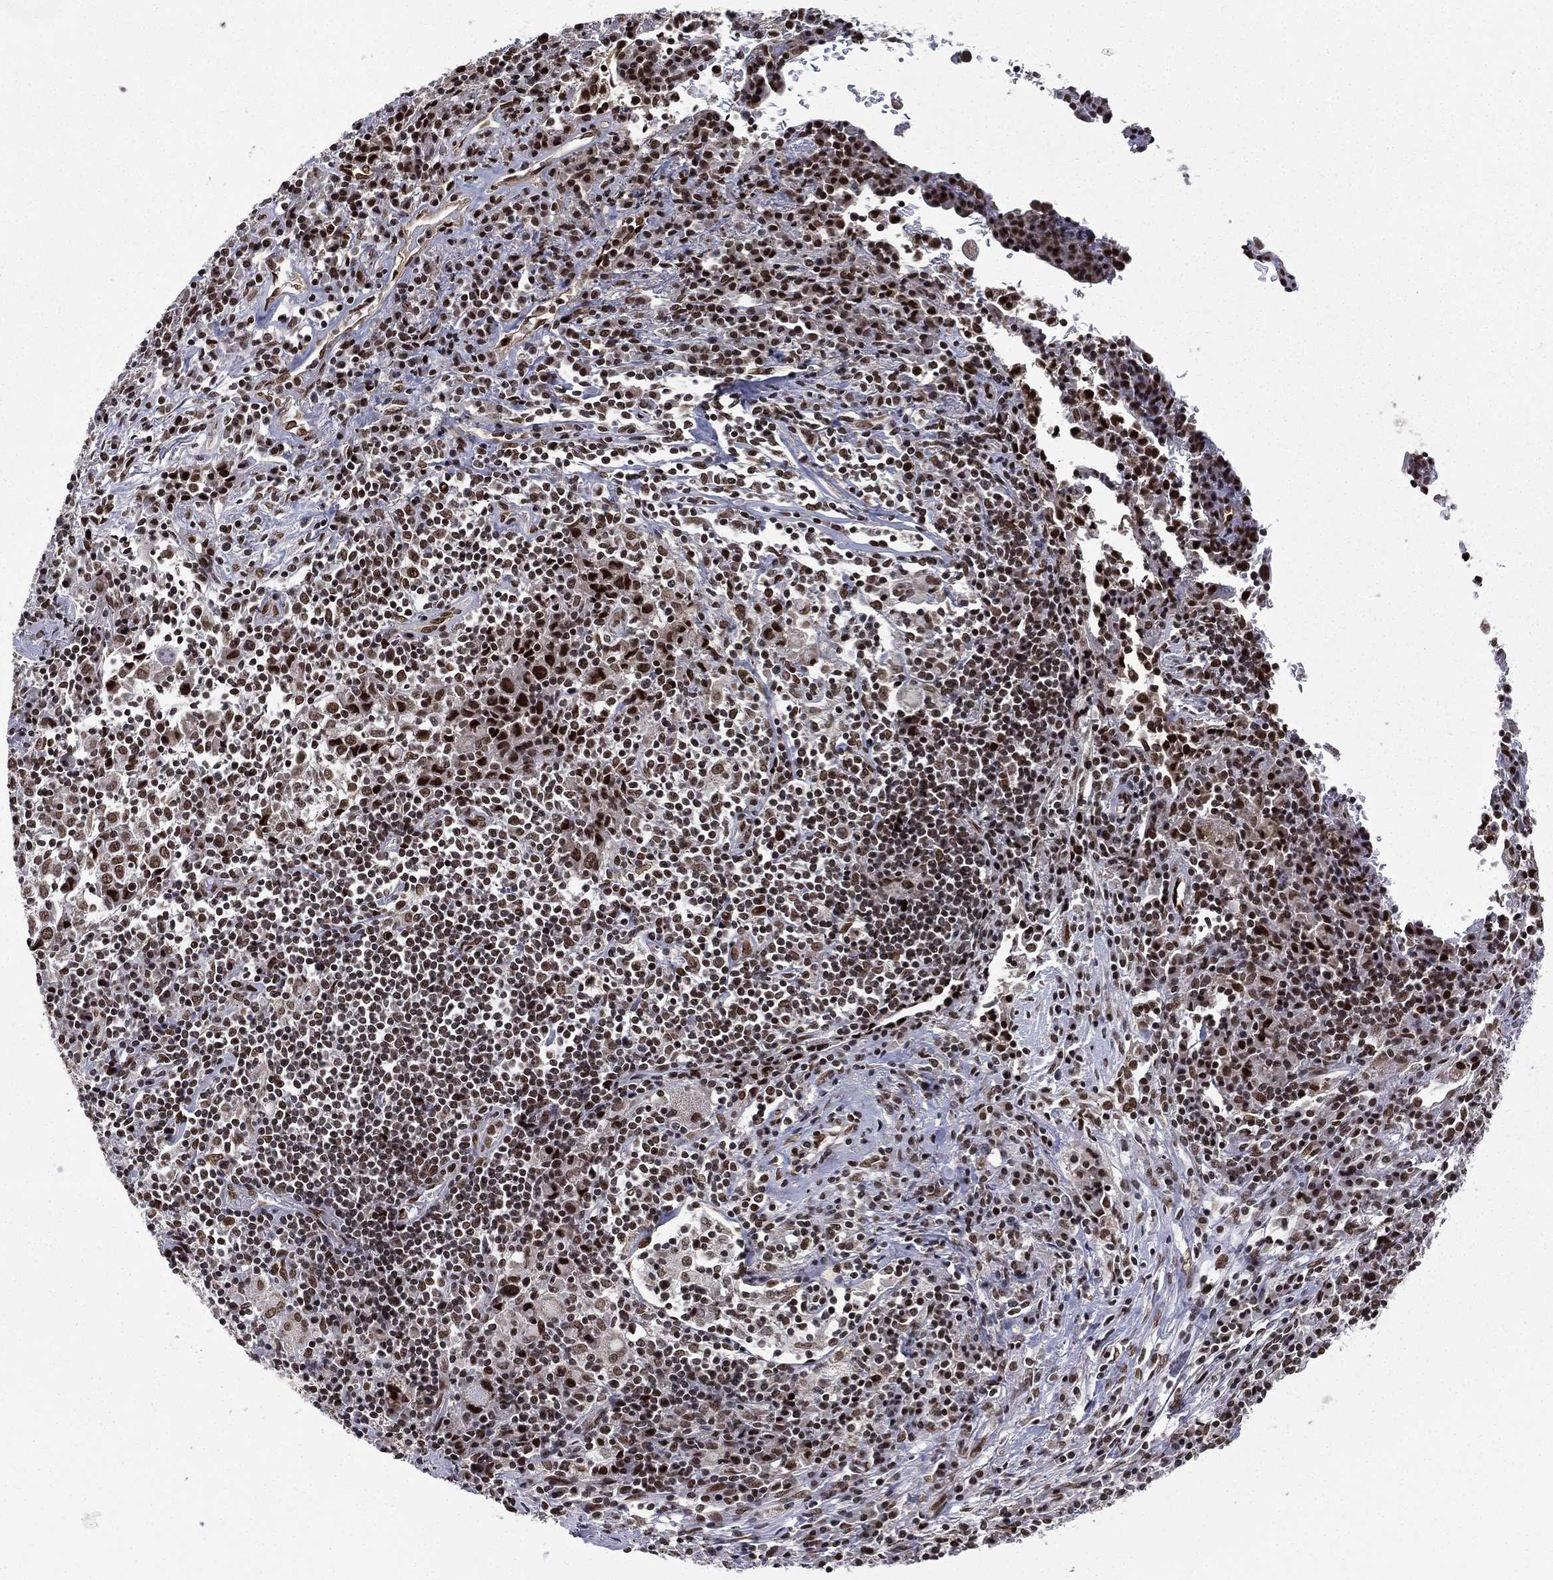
{"staining": {"intensity": "strong", "quantity": ">75%", "location": "nuclear"}, "tissue": "lung cancer", "cell_type": "Tumor cells", "image_type": "cancer", "snomed": [{"axis": "morphology", "description": "Squamous cell carcinoma, NOS"}, {"axis": "topography", "description": "Lung"}], "caption": "Lung cancer stained for a protein (brown) exhibits strong nuclear positive staining in approximately >75% of tumor cells.", "gene": "C5orf24", "patient": {"sex": "male", "age": 57}}